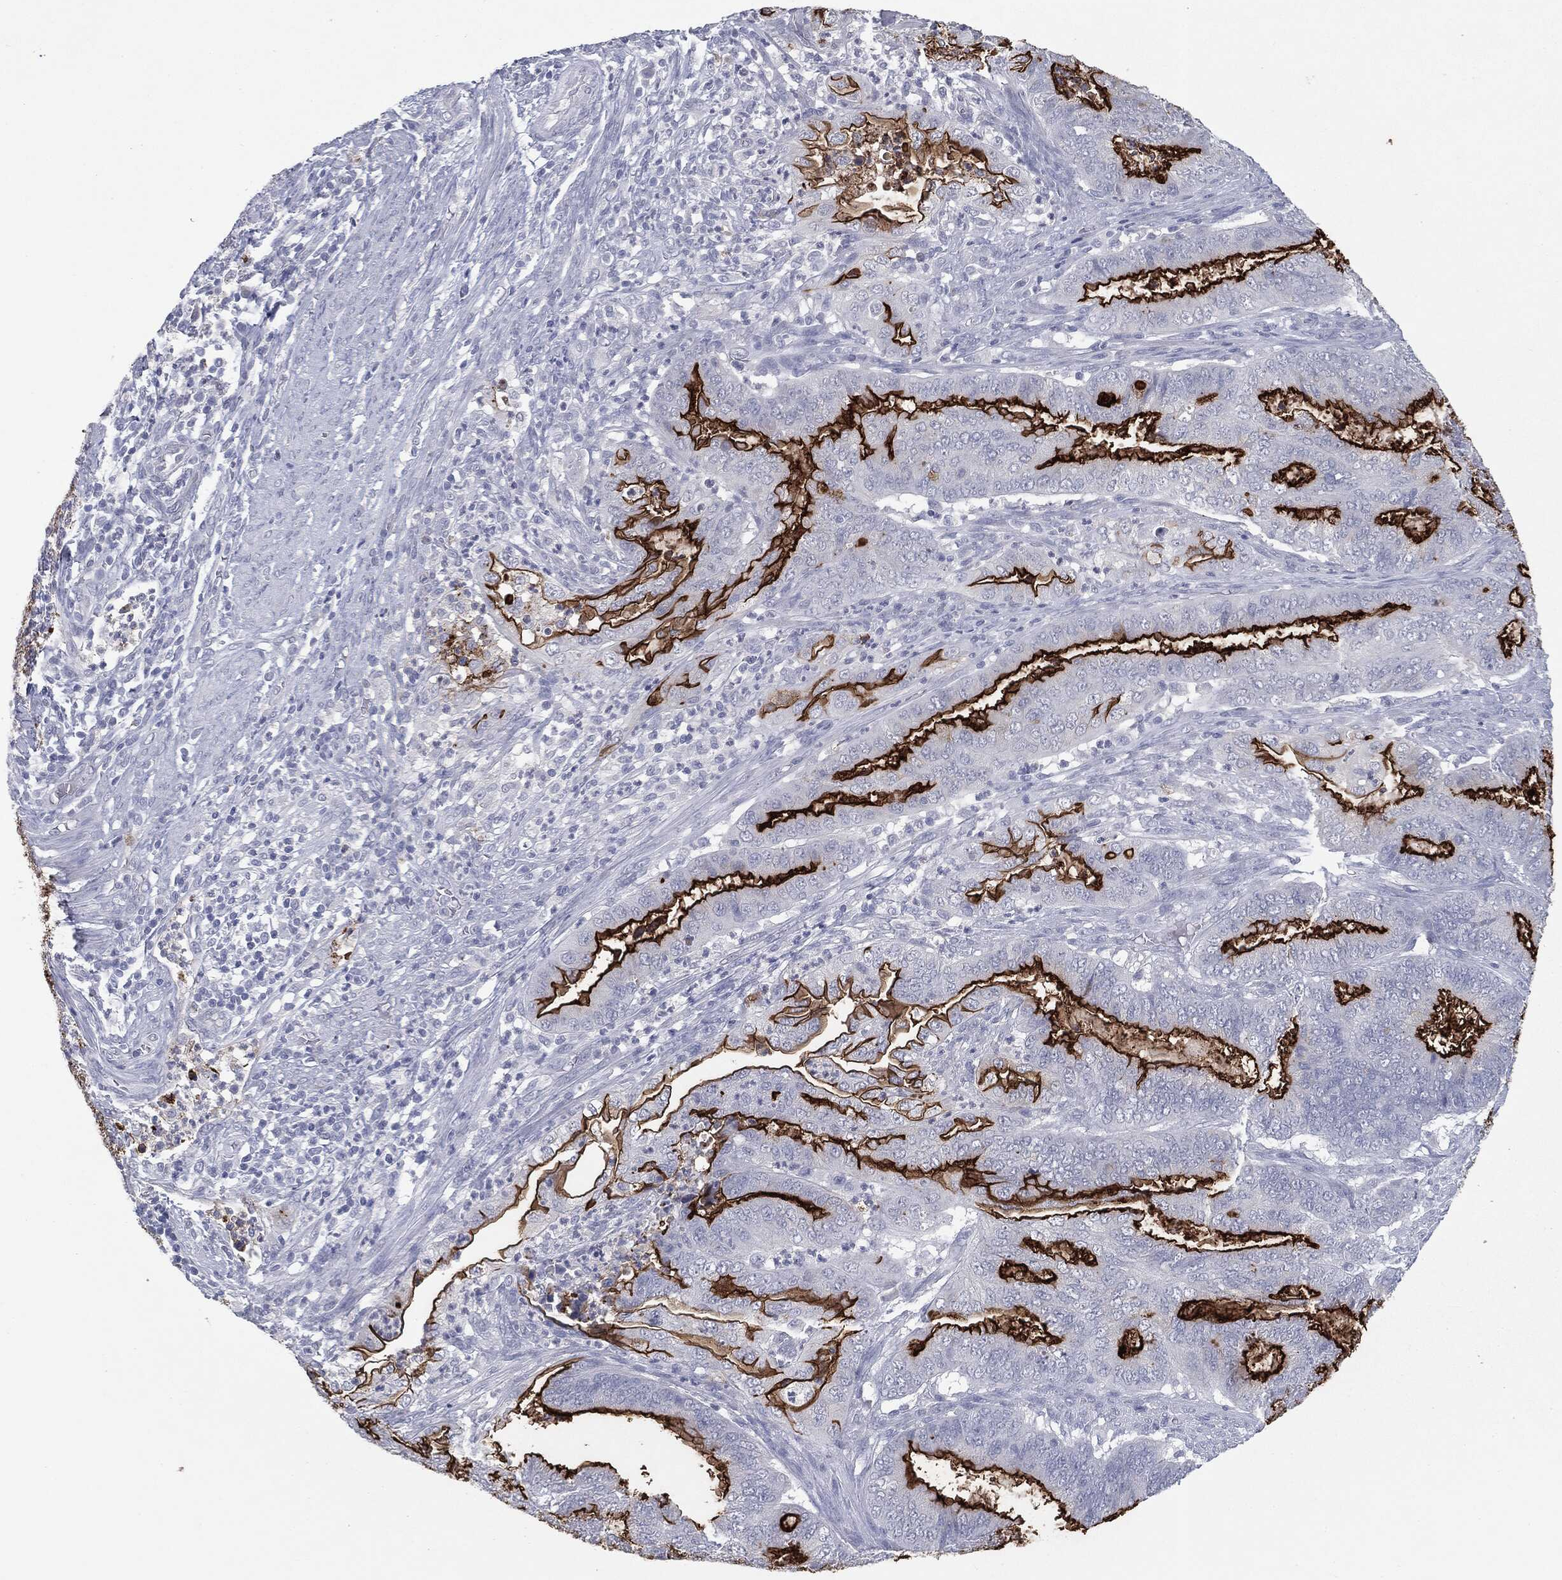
{"staining": {"intensity": "strong", "quantity": "25%-75%", "location": "cytoplasmic/membranous"}, "tissue": "endometrial cancer", "cell_type": "Tumor cells", "image_type": "cancer", "snomed": [{"axis": "morphology", "description": "Adenocarcinoma, NOS"}, {"axis": "topography", "description": "Endometrium"}], "caption": "Immunohistochemical staining of endometrial cancer (adenocarcinoma) reveals high levels of strong cytoplasmic/membranous protein expression in approximately 25%-75% of tumor cells.", "gene": "MUC1", "patient": {"sex": "female", "age": 51}}